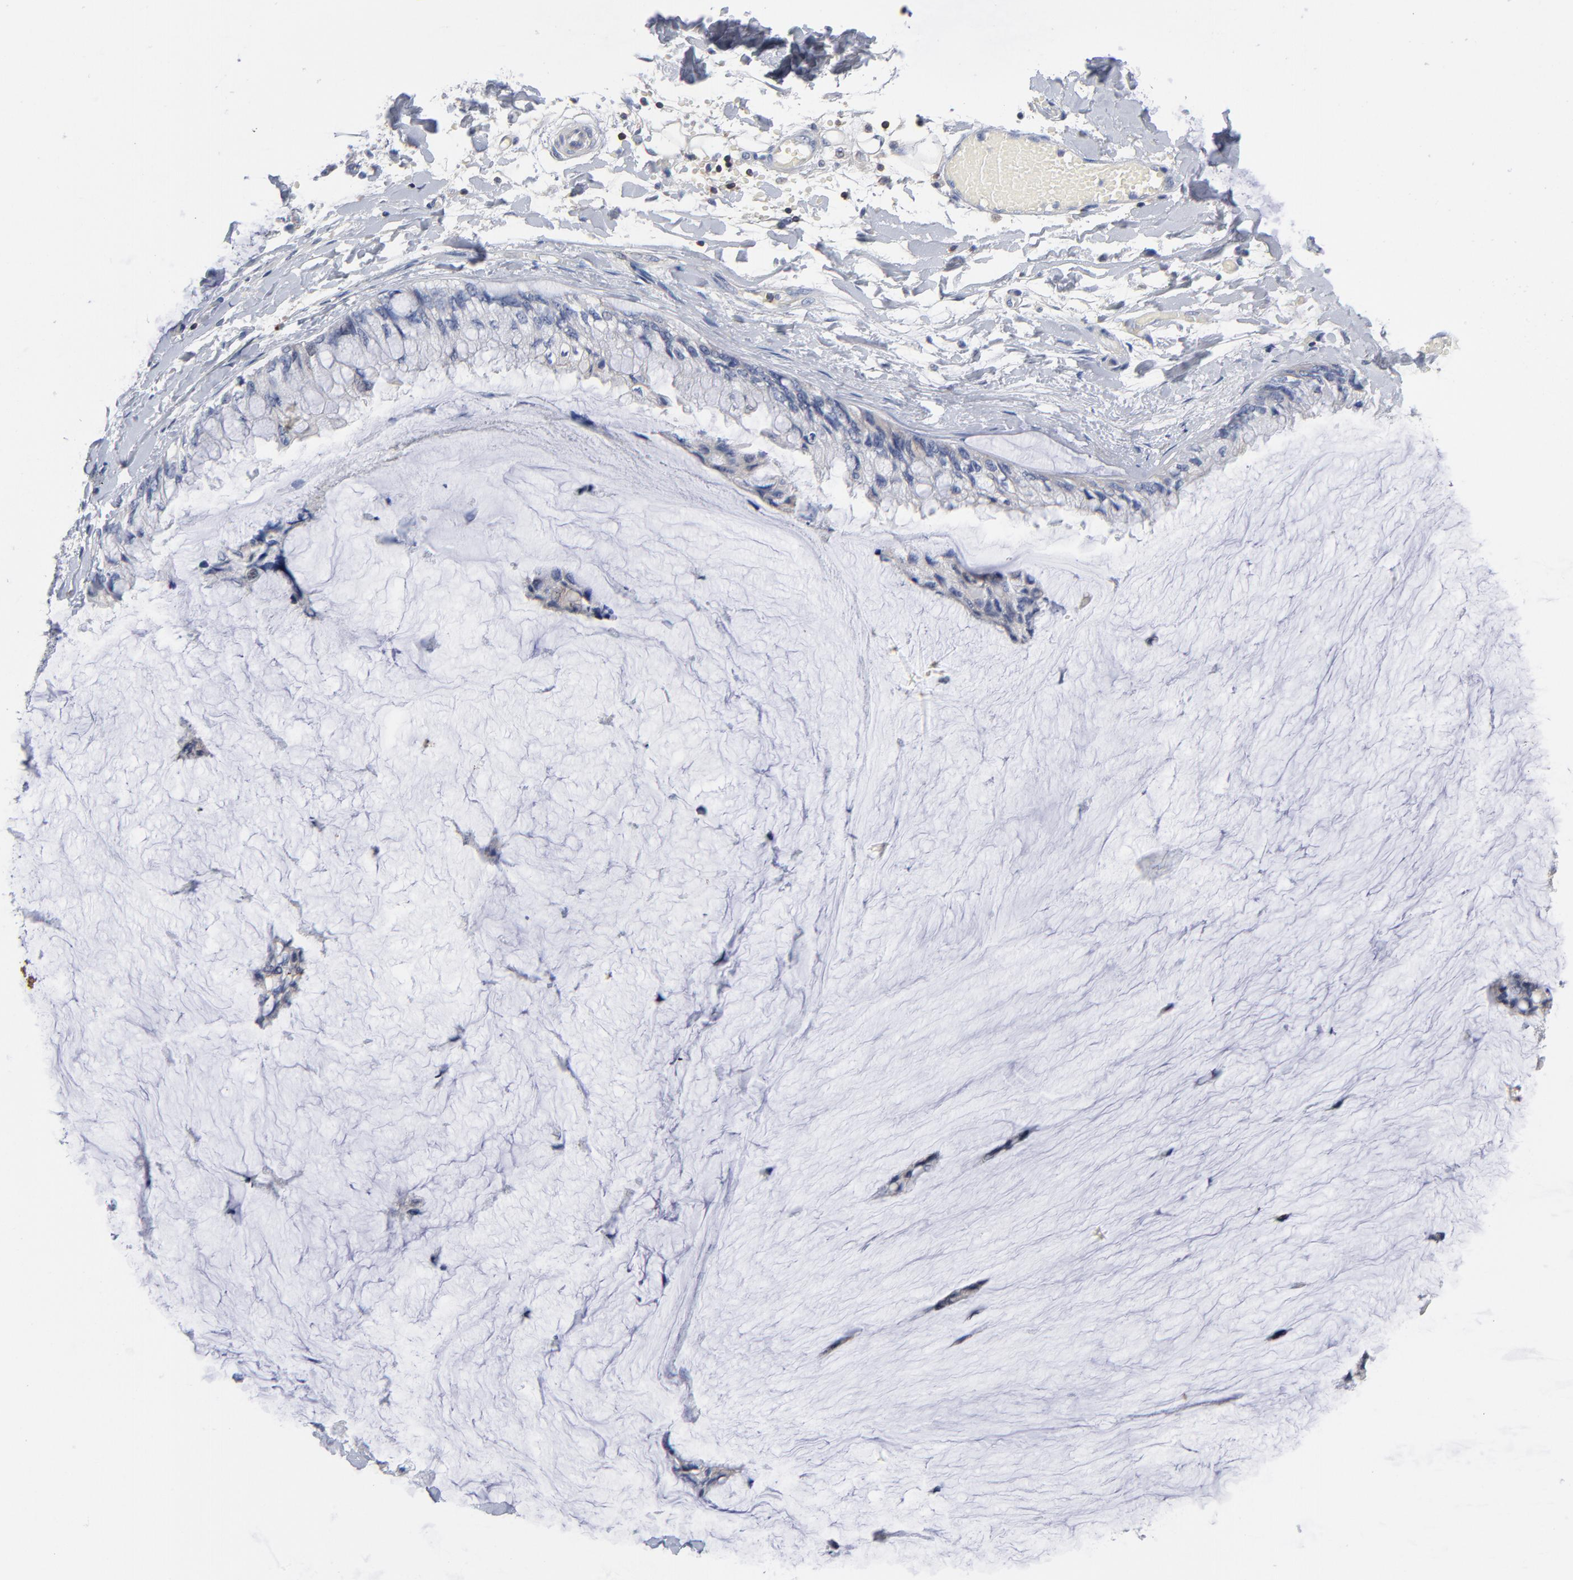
{"staining": {"intensity": "negative", "quantity": "none", "location": "none"}, "tissue": "ovarian cancer", "cell_type": "Tumor cells", "image_type": "cancer", "snomed": [{"axis": "morphology", "description": "Cystadenocarcinoma, mucinous, NOS"}, {"axis": "topography", "description": "Ovary"}], "caption": "IHC photomicrograph of ovarian cancer (mucinous cystadenocarcinoma) stained for a protein (brown), which shows no expression in tumor cells.", "gene": "PDLIM2", "patient": {"sex": "female", "age": 39}}